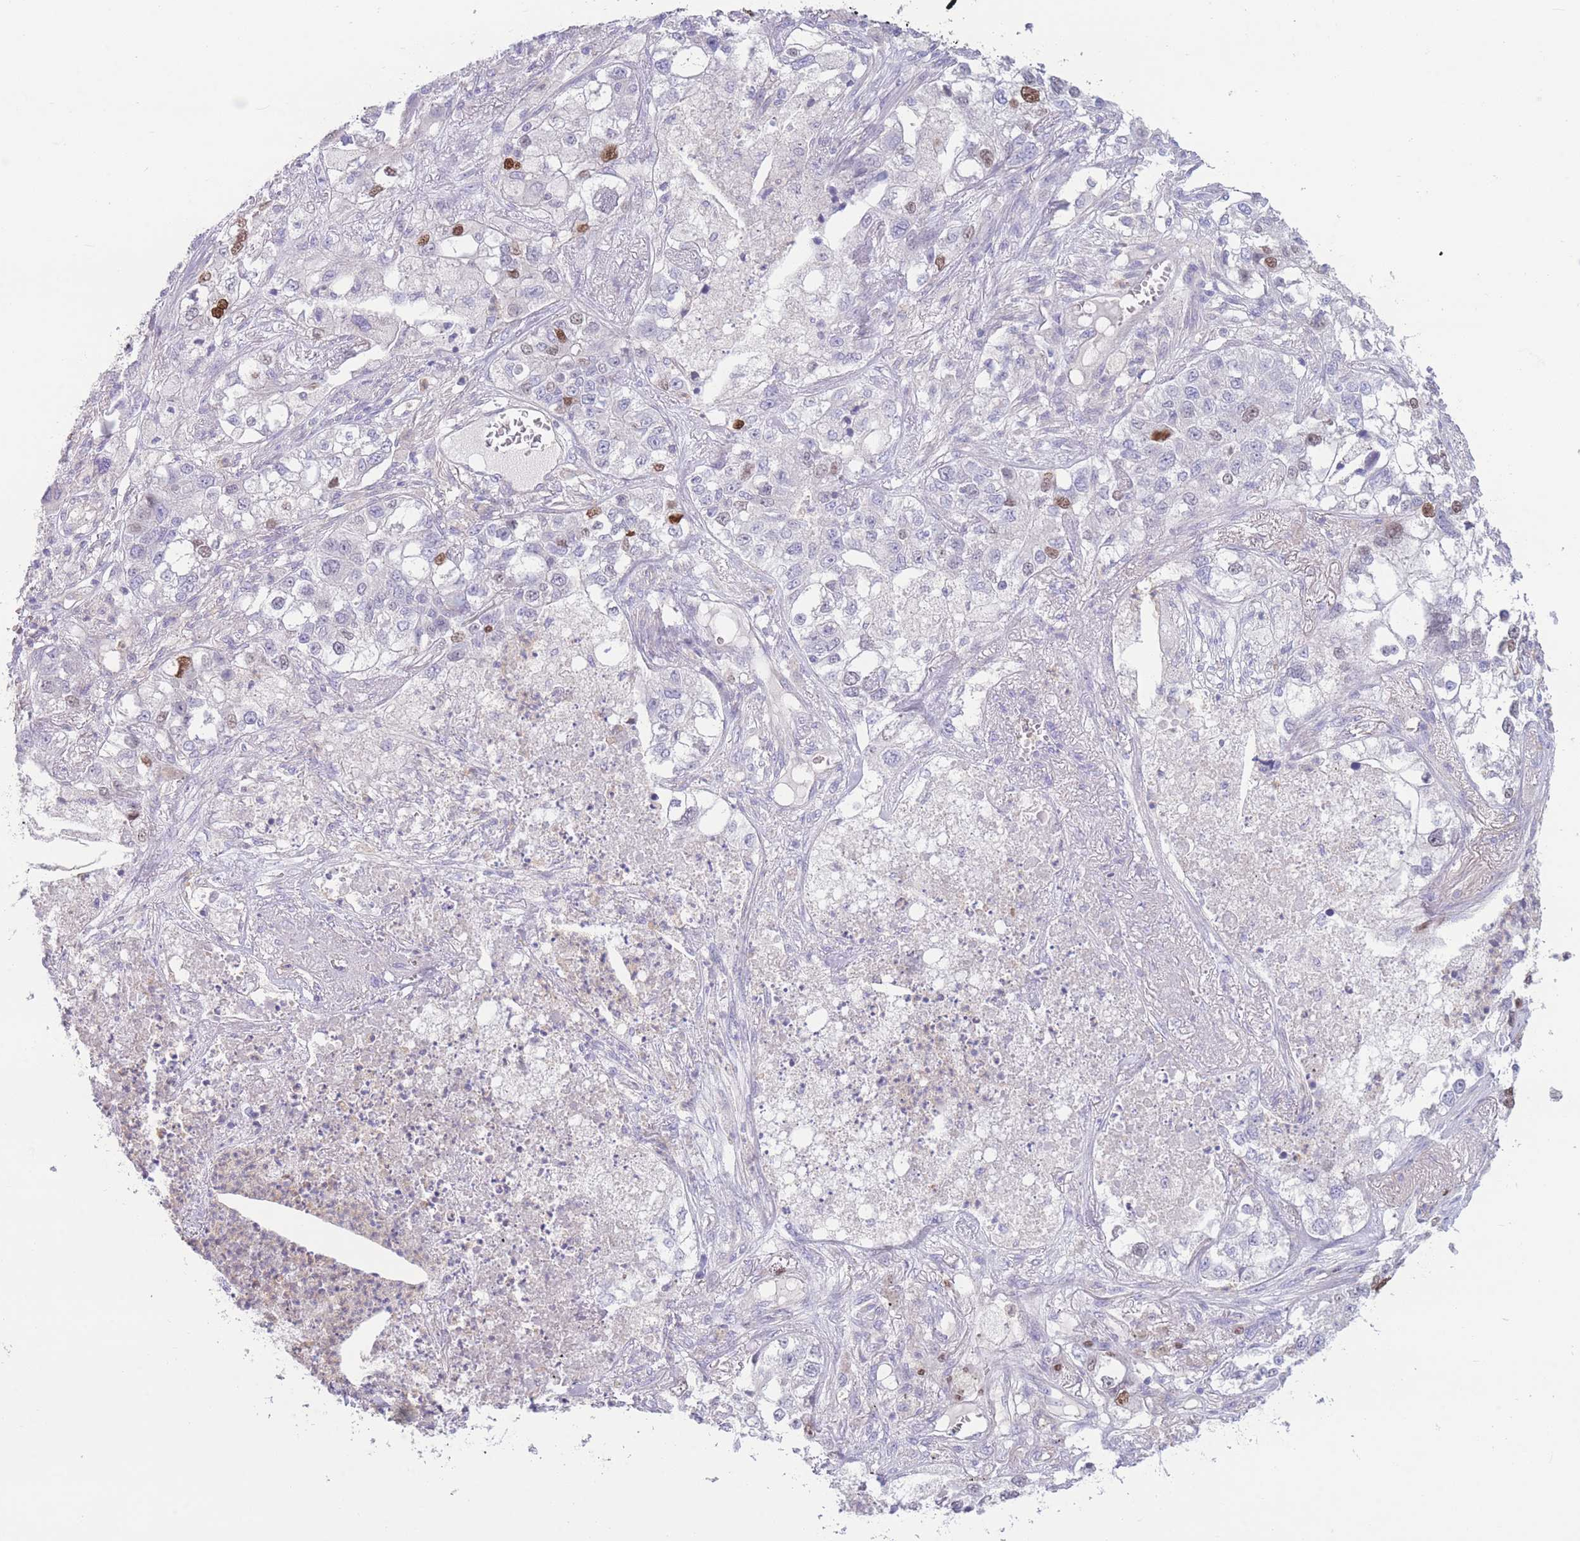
{"staining": {"intensity": "moderate", "quantity": "<25%", "location": "nuclear"}, "tissue": "lung cancer", "cell_type": "Tumor cells", "image_type": "cancer", "snomed": [{"axis": "morphology", "description": "Adenocarcinoma, NOS"}, {"axis": "topography", "description": "Lung"}], "caption": "High-power microscopy captured an IHC histopathology image of lung adenocarcinoma, revealing moderate nuclear positivity in about <25% of tumor cells.", "gene": "BHLHA15", "patient": {"sex": "male", "age": 49}}